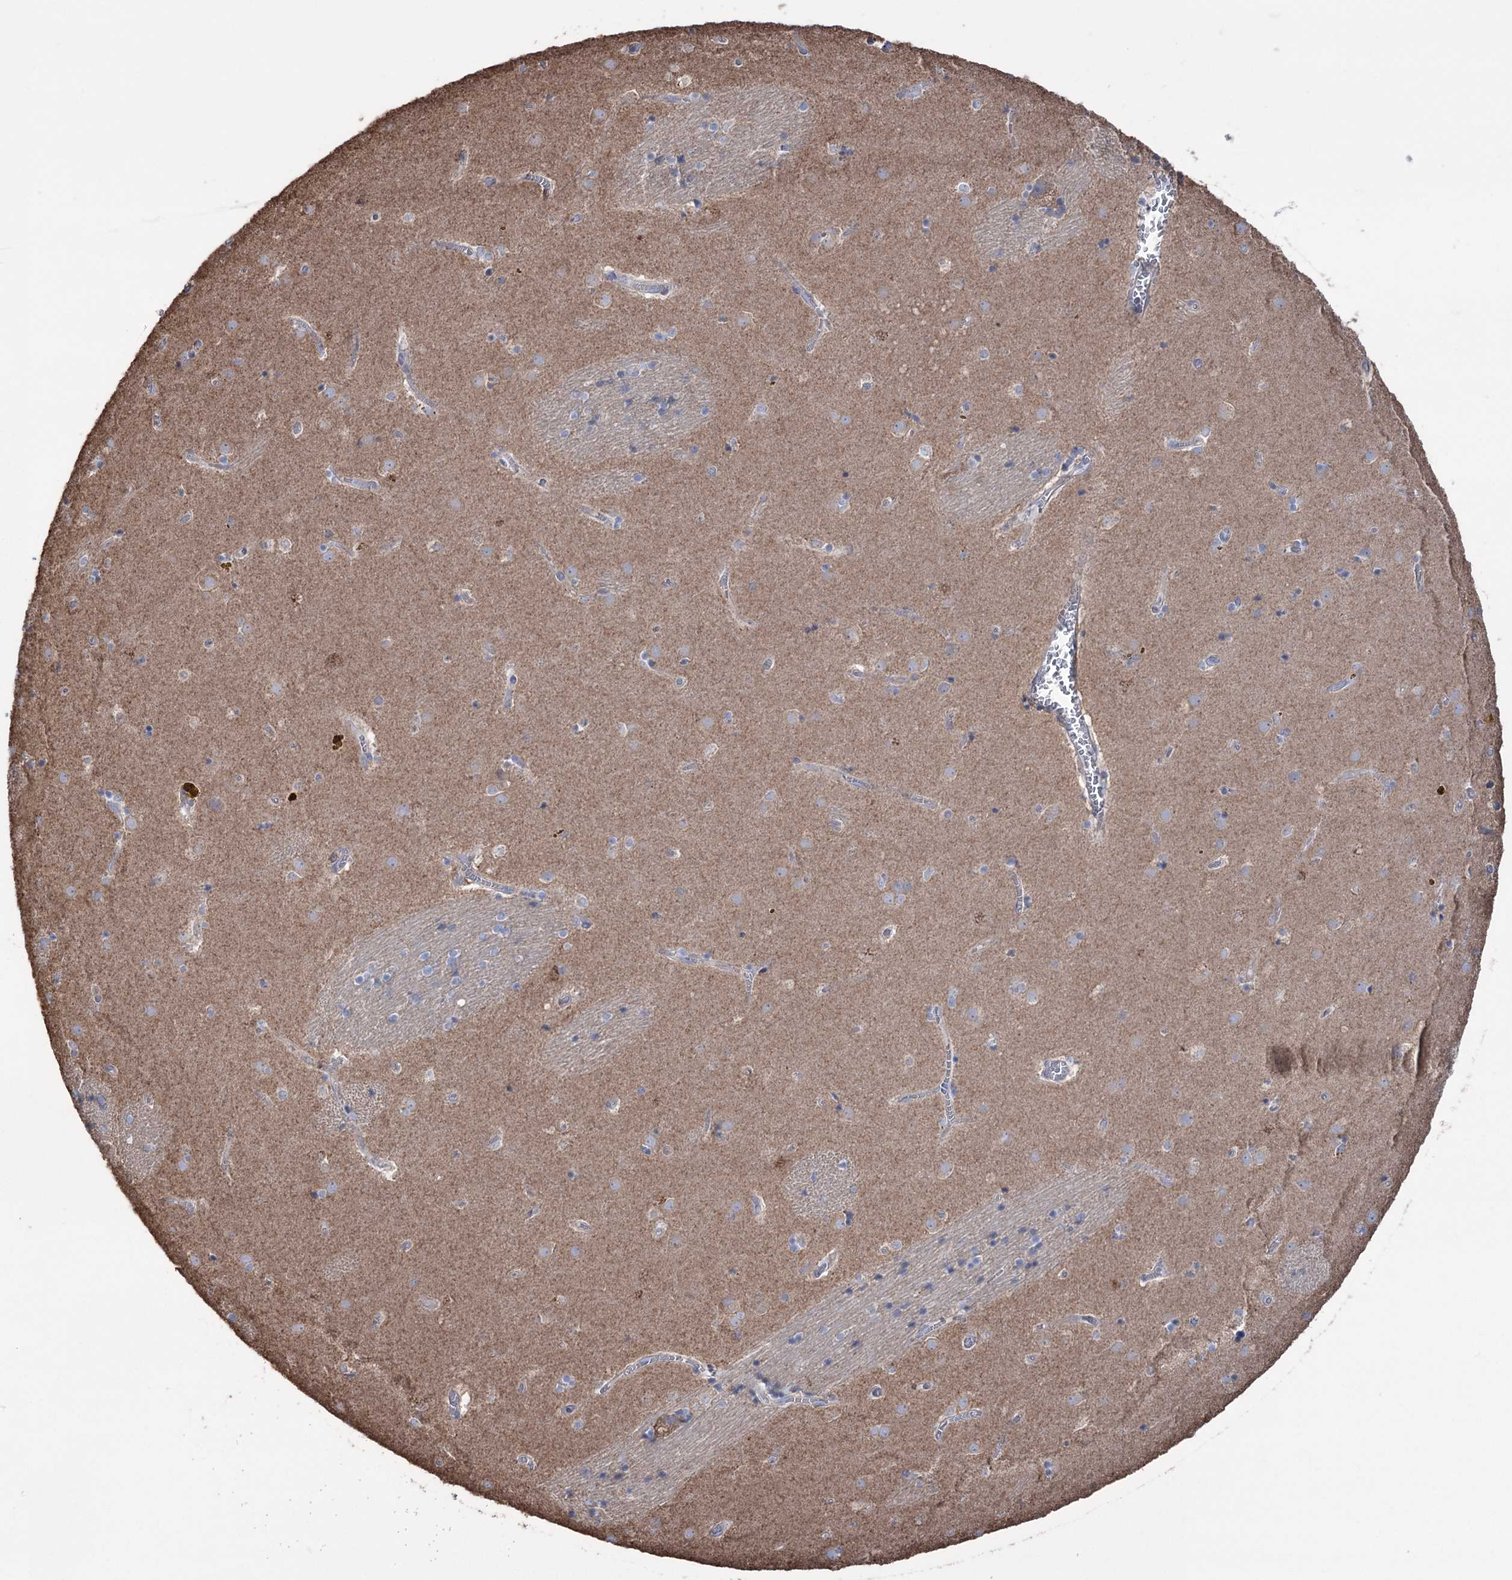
{"staining": {"intensity": "weak", "quantity": "25%-75%", "location": "cytoplasmic/membranous"}, "tissue": "caudate", "cell_type": "Glial cells", "image_type": "normal", "snomed": [{"axis": "morphology", "description": "Normal tissue, NOS"}, {"axis": "topography", "description": "Lateral ventricle wall"}], "caption": "Protein staining of normal caudate reveals weak cytoplasmic/membranous positivity in approximately 25%-75% of glial cells. (Stains: DAB (3,3'-diaminobenzidine) in brown, nuclei in blue, Microscopy: brightfield microscopy at high magnification).", "gene": "TRIM71", "patient": {"sex": "male", "age": 70}}